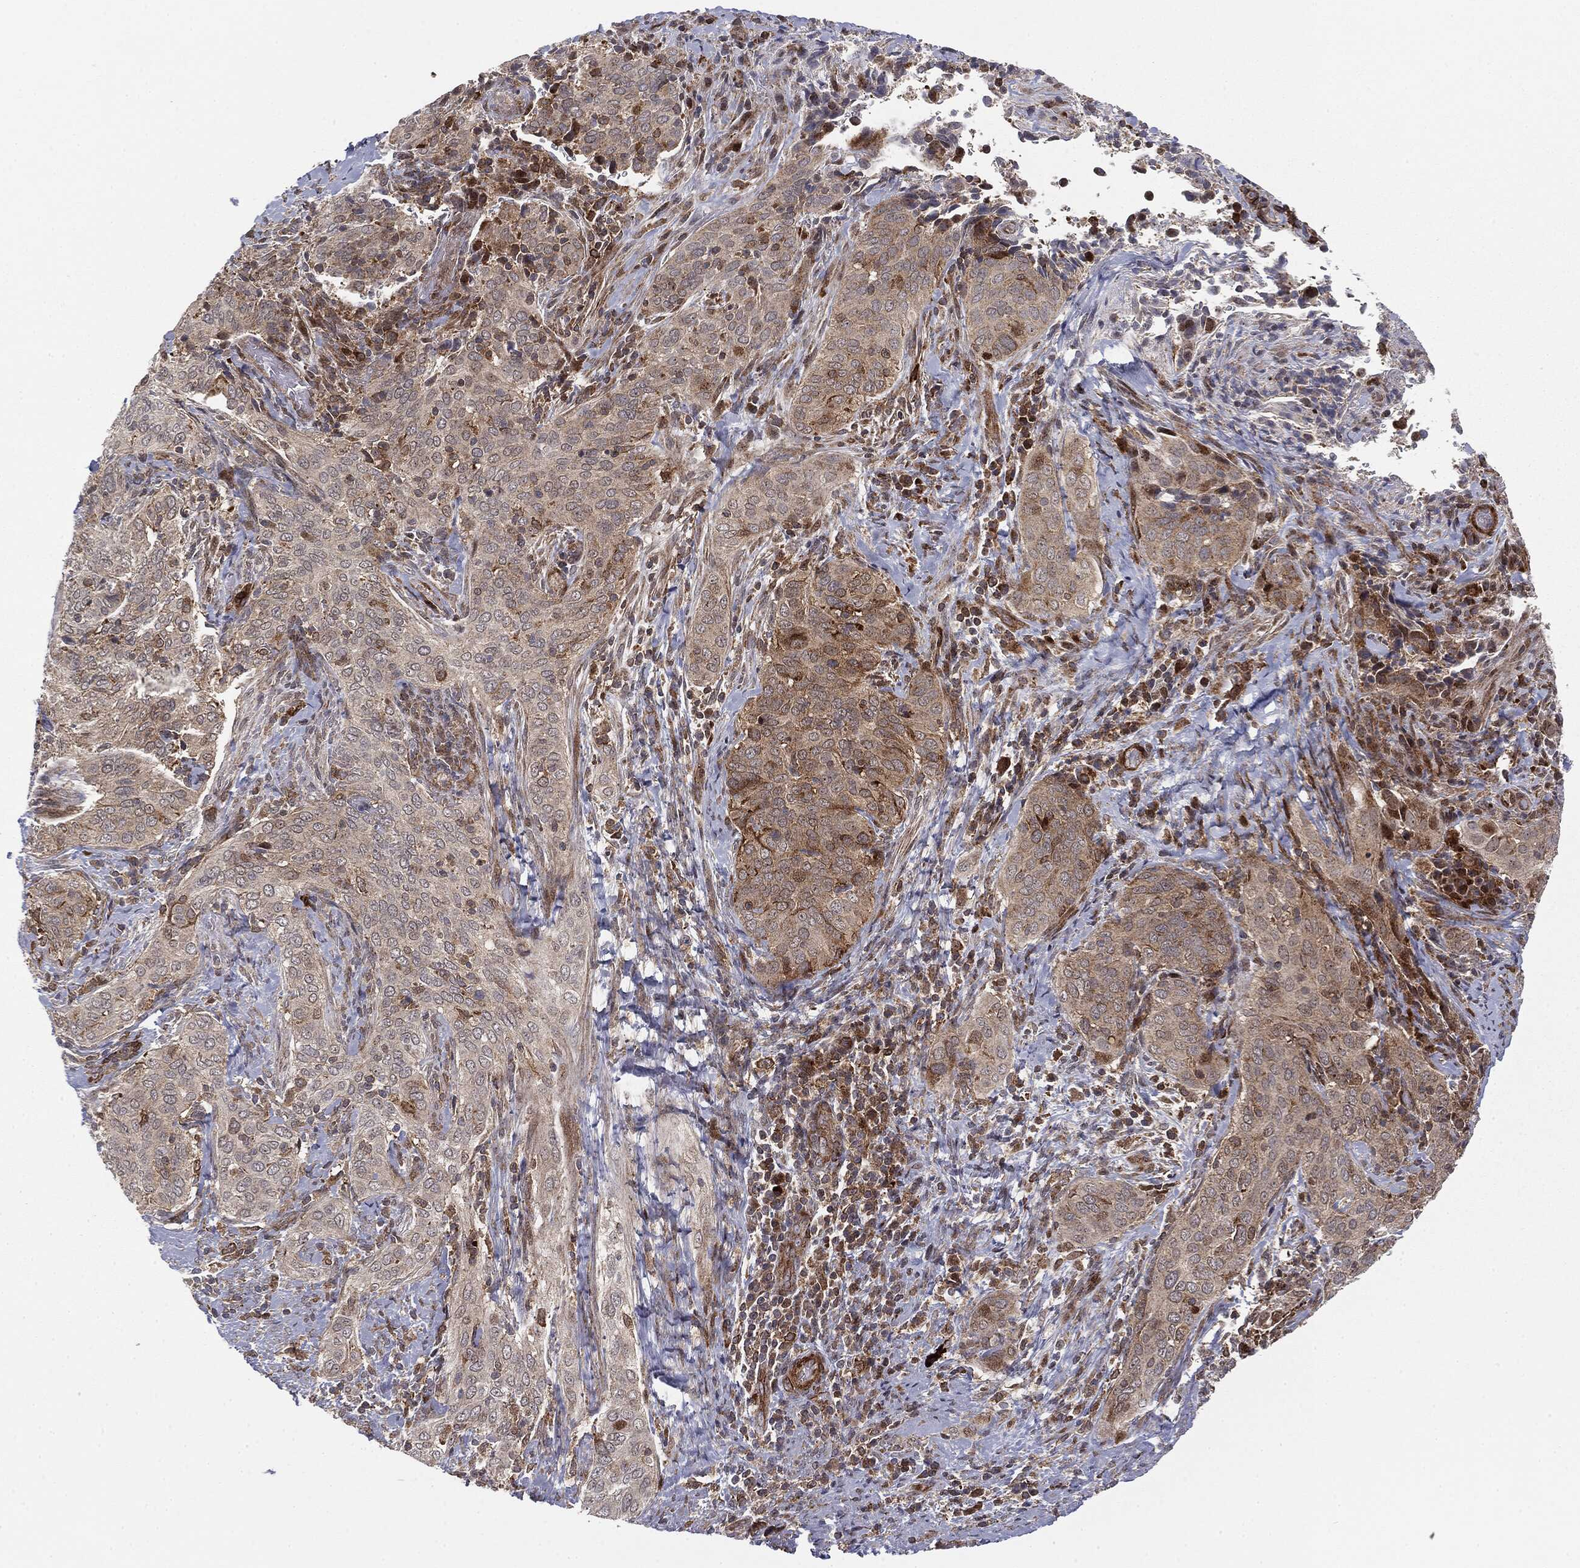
{"staining": {"intensity": "moderate", "quantity": "<25%", "location": "cytoplasmic/membranous"}, "tissue": "cervical cancer", "cell_type": "Tumor cells", "image_type": "cancer", "snomed": [{"axis": "morphology", "description": "Squamous cell carcinoma, NOS"}, {"axis": "topography", "description": "Cervix"}], "caption": "Protein staining by IHC demonstrates moderate cytoplasmic/membranous positivity in about <25% of tumor cells in cervical squamous cell carcinoma.", "gene": "PTEN", "patient": {"sex": "female", "age": 38}}